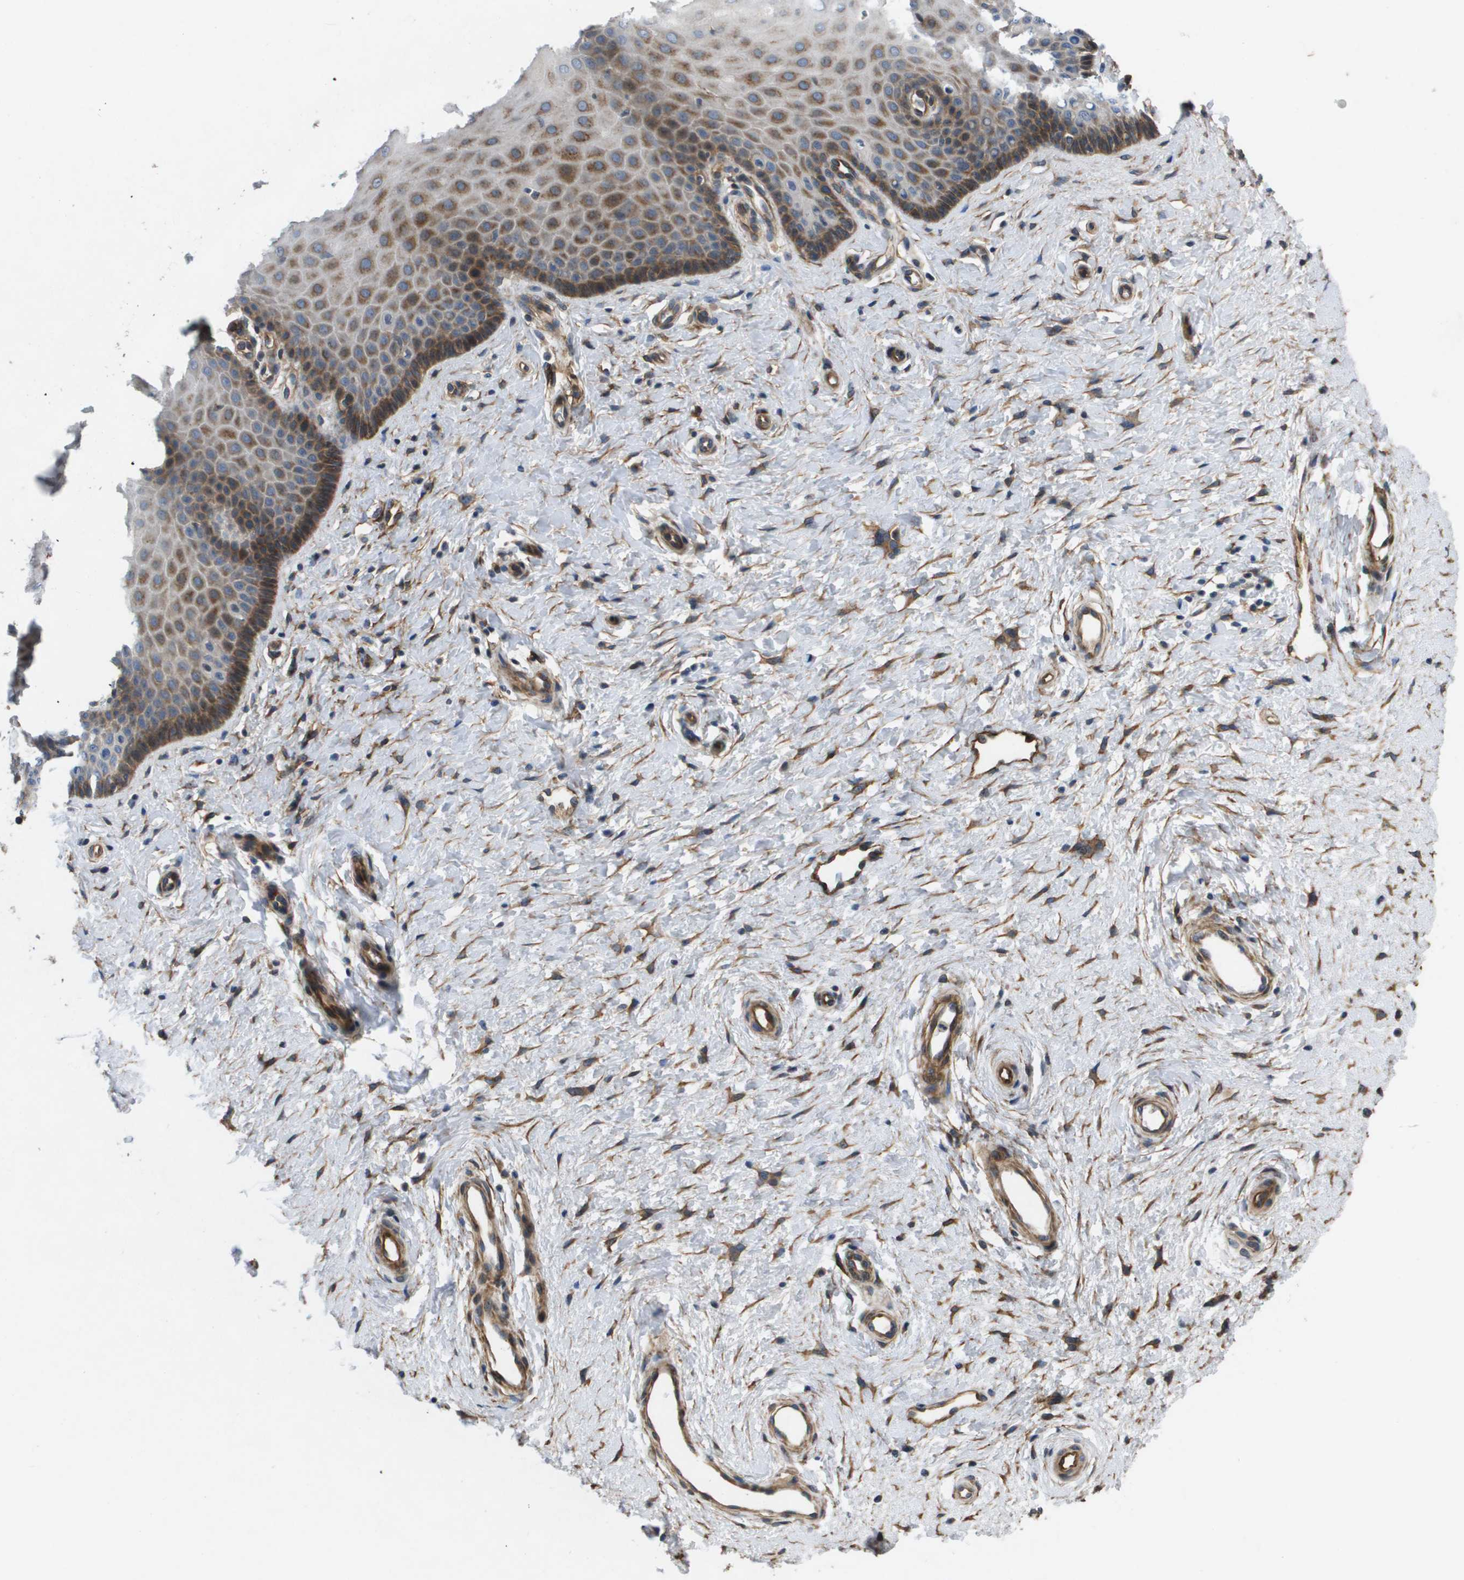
{"staining": {"intensity": "moderate", "quantity": "25%-75%", "location": "cytoplasmic/membranous"}, "tissue": "cervix", "cell_type": "Squamous epithelial cells", "image_type": "normal", "snomed": [{"axis": "morphology", "description": "Normal tissue, NOS"}, {"axis": "topography", "description": "Cervix"}], "caption": "IHC micrograph of normal human cervix stained for a protein (brown), which exhibits medium levels of moderate cytoplasmic/membranous positivity in about 25%-75% of squamous epithelial cells.", "gene": "ENTPD2", "patient": {"sex": "female", "age": 55}}